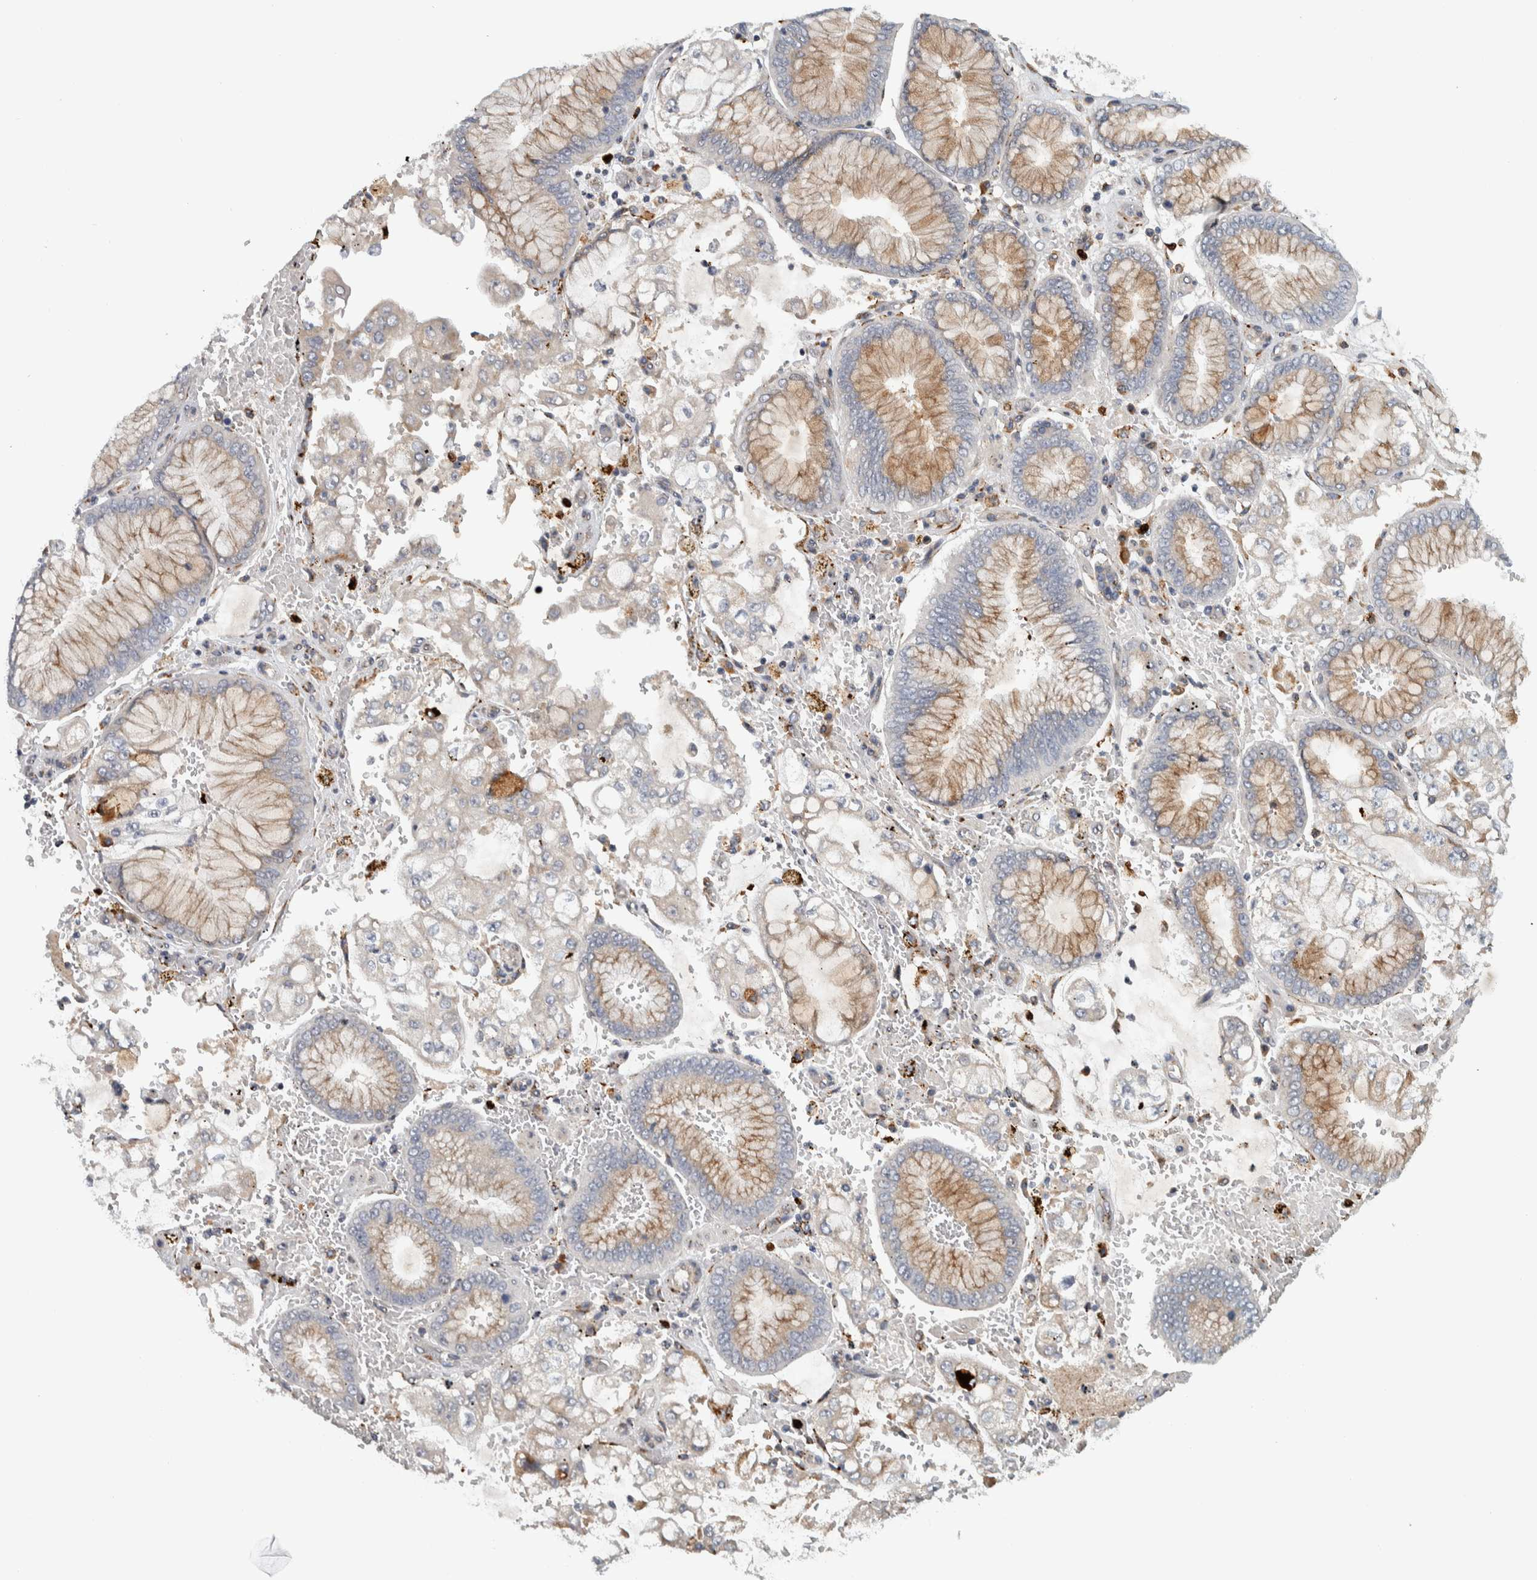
{"staining": {"intensity": "weak", "quantity": ">75%", "location": "cytoplasmic/membranous"}, "tissue": "stomach cancer", "cell_type": "Tumor cells", "image_type": "cancer", "snomed": [{"axis": "morphology", "description": "Adenocarcinoma, NOS"}, {"axis": "topography", "description": "Stomach"}], "caption": "IHC image of stomach cancer (adenocarcinoma) stained for a protein (brown), which reveals low levels of weak cytoplasmic/membranous staining in approximately >75% of tumor cells.", "gene": "ADPRM", "patient": {"sex": "male", "age": 76}}